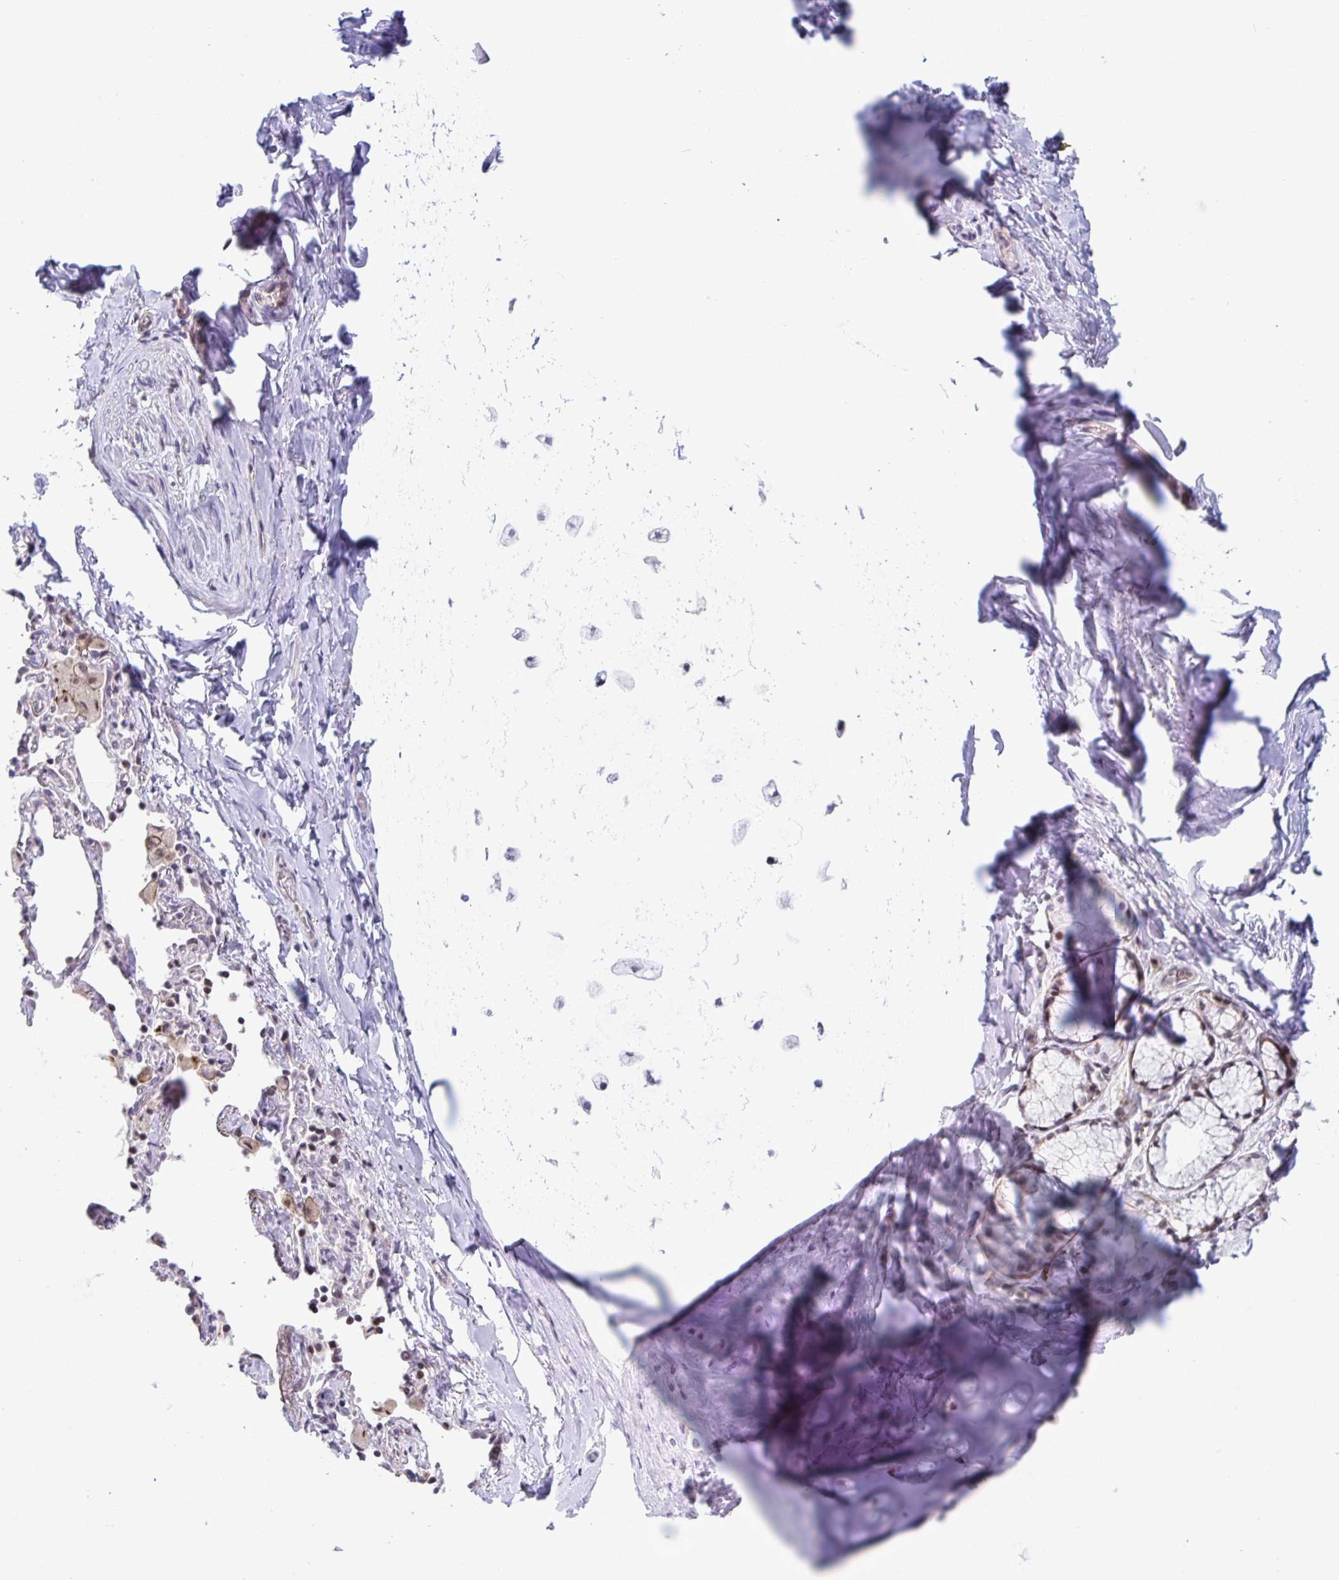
{"staining": {"intensity": "negative", "quantity": "none", "location": "none"}, "tissue": "soft tissue", "cell_type": "Chondrocytes", "image_type": "normal", "snomed": [{"axis": "morphology", "description": "Normal tissue, NOS"}, {"axis": "topography", "description": "Cartilage tissue"}, {"axis": "topography", "description": "Bronchus"}], "caption": "There is no significant staining in chondrocytes of soft tissue. (Brightfield microscopy of DAB immunohistochemistry (IHC) at high magnification).", "gene": "WDR72", "patient": {"sex": "male", "age": 64}}